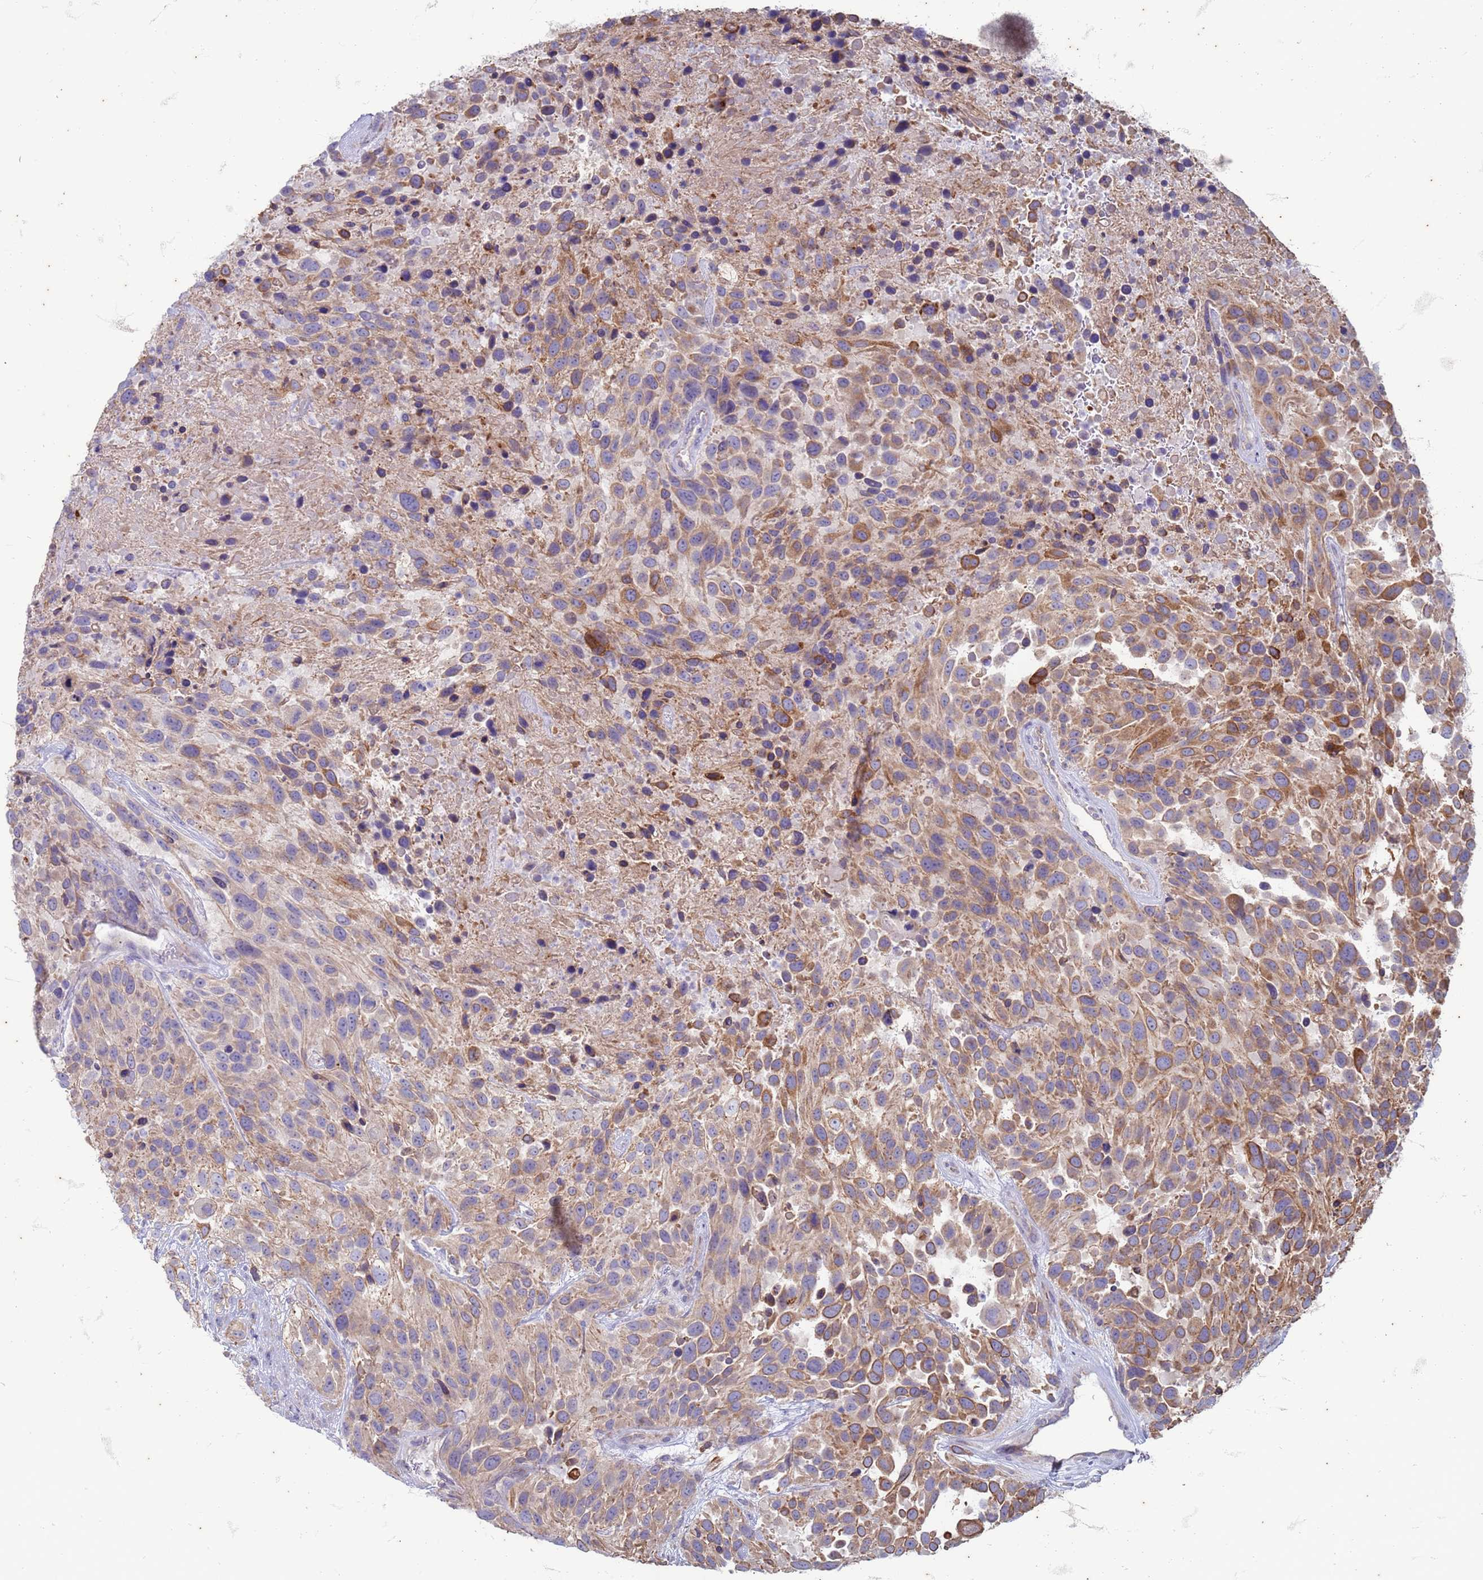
{"staining": {"intensity": "moderate", "quantity": "25%-75%", "location": "cytoplasmic/membranous"}, "tissue": "urothelial cancer", "cell_type": "Tumor cells", "image_type": "cancer", "snomed": [{"axis": "morphology", "description": "Urothelial carcinoma, High grade"}, {"axis": "topography", "description": "Urinary bladder"}], "caption": "Brown immunohistochemical staining in urothelial cancer demonstrates moderate cytoplasmic/membranous expression in about 25%-75% of tumor cells.", "gene": "SUCO", "patient": {"sex": "female", "age": 70}}